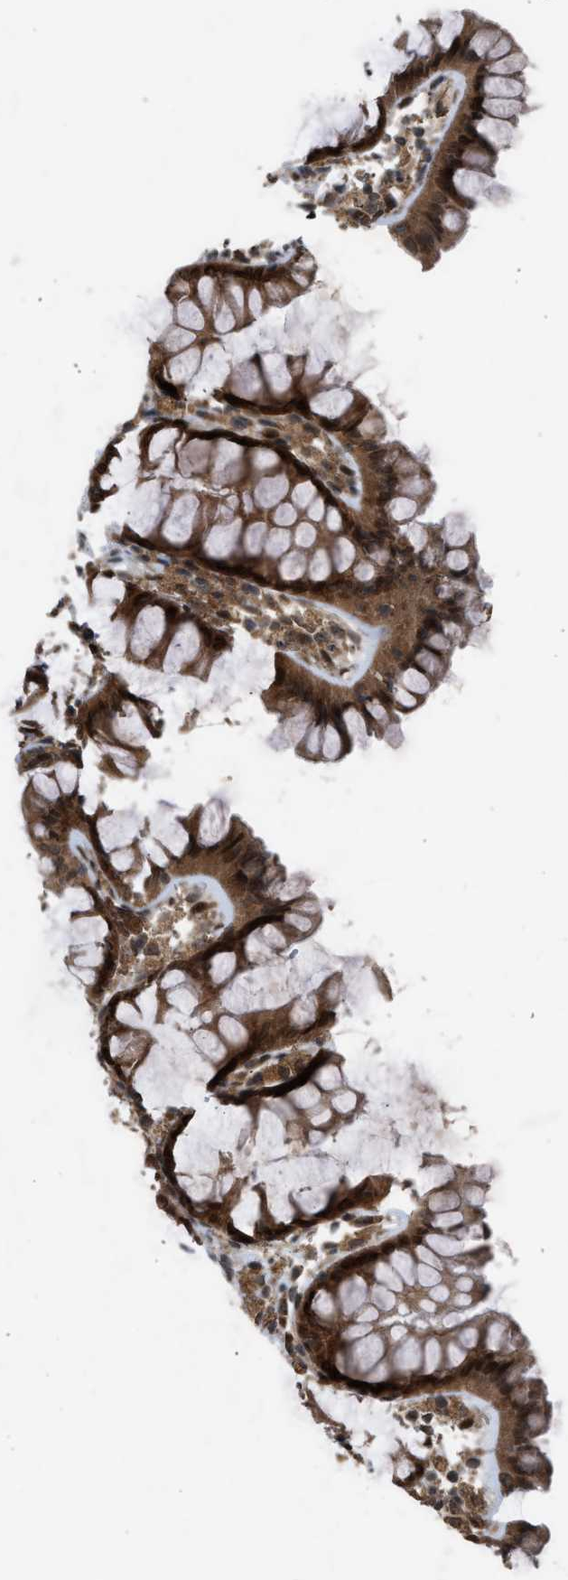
{"staining": {"intensity": "strong", "quantity": ">75%", "location": "cytoplasmic/membranous"}, "tissue": "colon", "cell_type": "Endothelial cells", "image_type": "normal", "snomed": [{"axis": "morphology", "description": "Normal tissue, NOS"}, {"axis": "topography", "description": "Colon"}], "caption": "Immunohistochemical staining of unremarkable human colon shows >75% levels of strong cytoplasmic/membranous protein expression in about >75% of endothelial cells. (DAB = brown stain, brightfield microscopy at high magnification).", "gene": "TXNL1", "patient": {"sex": "female", "age": 55}}